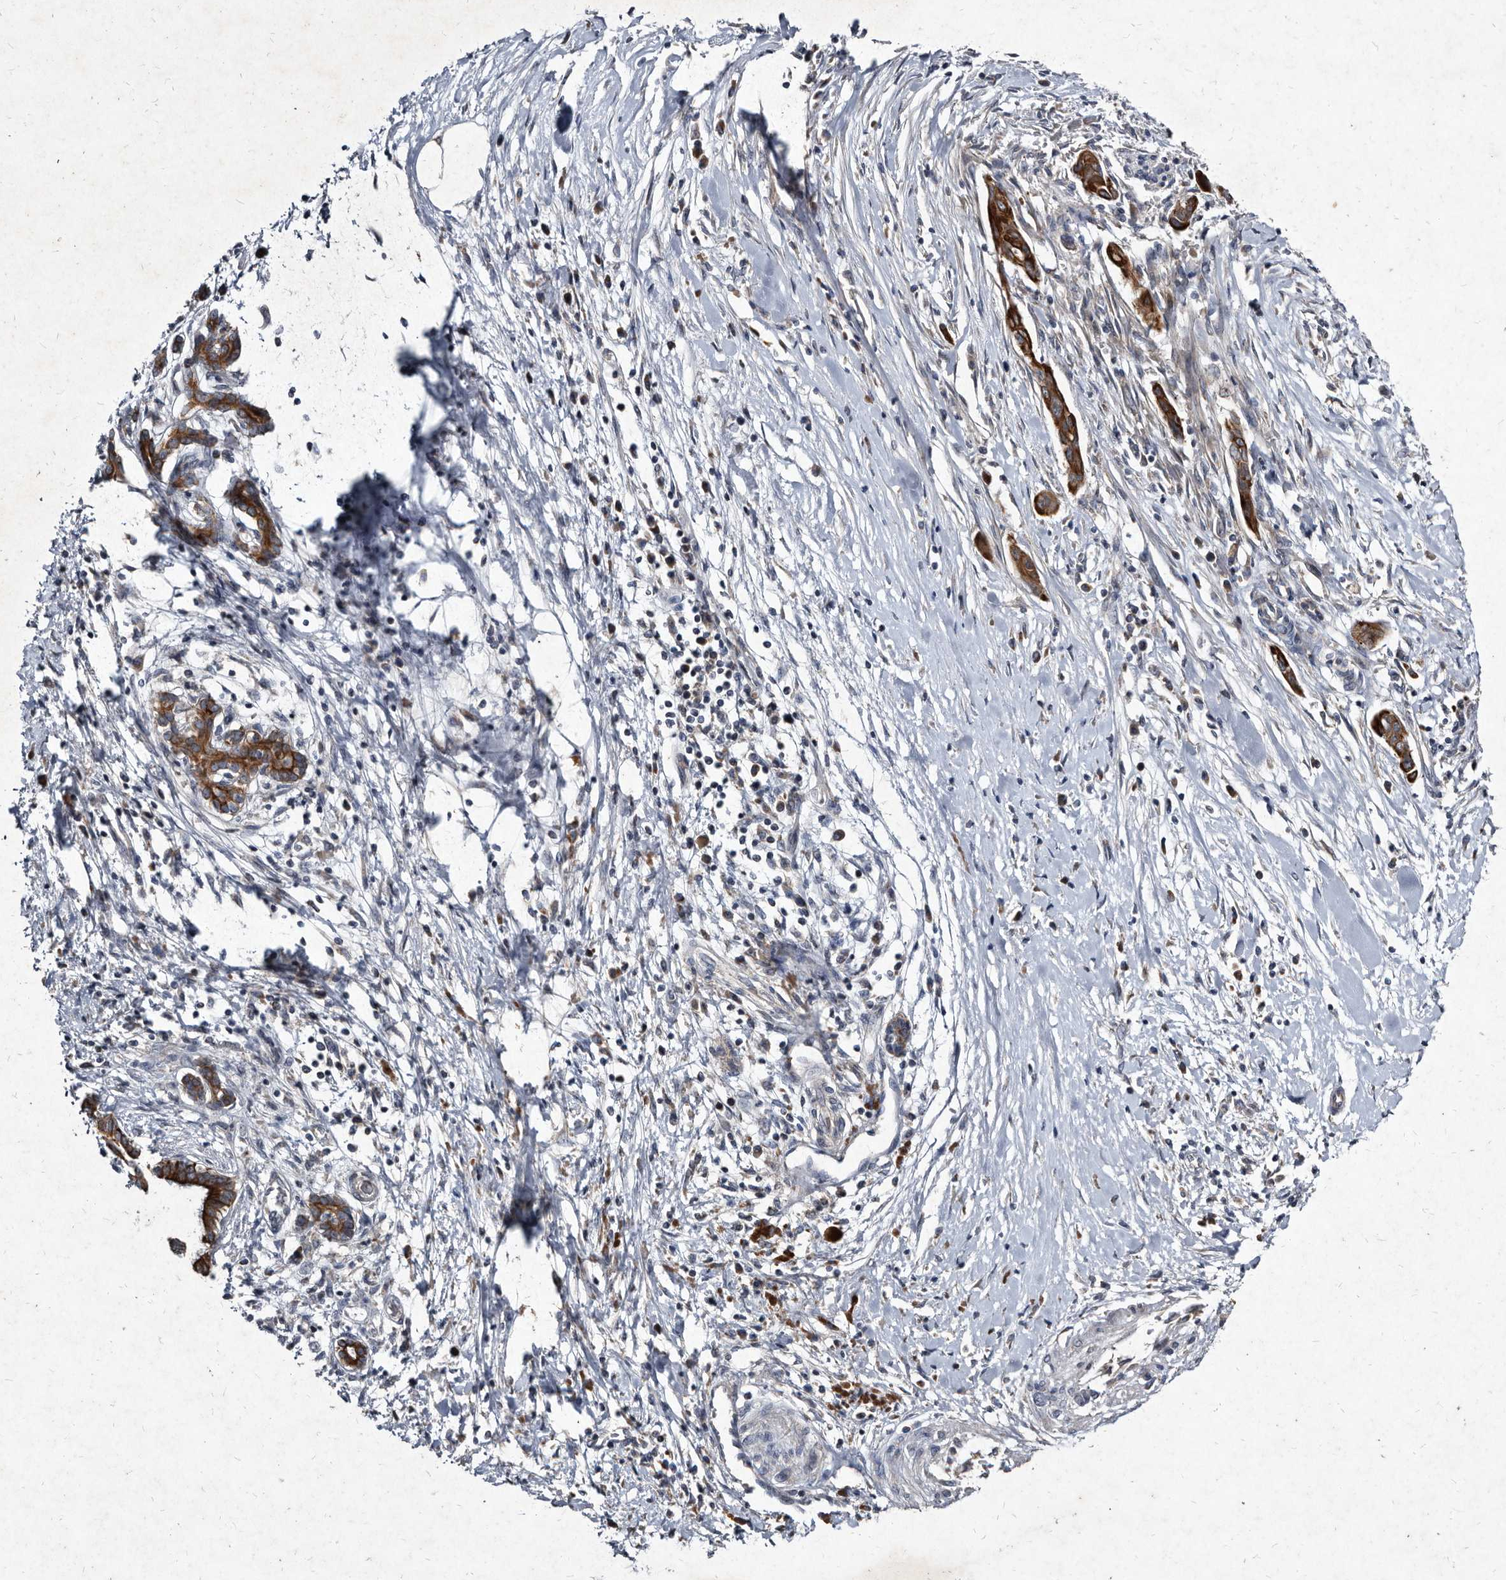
{"staining": {"intensity": "strong", "quantity": ">75%", "location": "cytoplasmic/membranous"}, "tissue": "pancreatic cancer", "cell_type": "Tumor cells", "image_type": "cancer", "snomed": [{"axis": "morphology", "description": "Adenocarcinoma, NOS"}, {"axis": "topography", "description": "Pancreas"}], "caption": "There is high levels of strong cytoplasmic/membranous staining in tumor cells of adenocarcinoma (pancreatic), as demonstrated by immunohistochemical staining (brown color).", "gene": "YPEL3", "patient": {"sex": "male", "age": 58}}